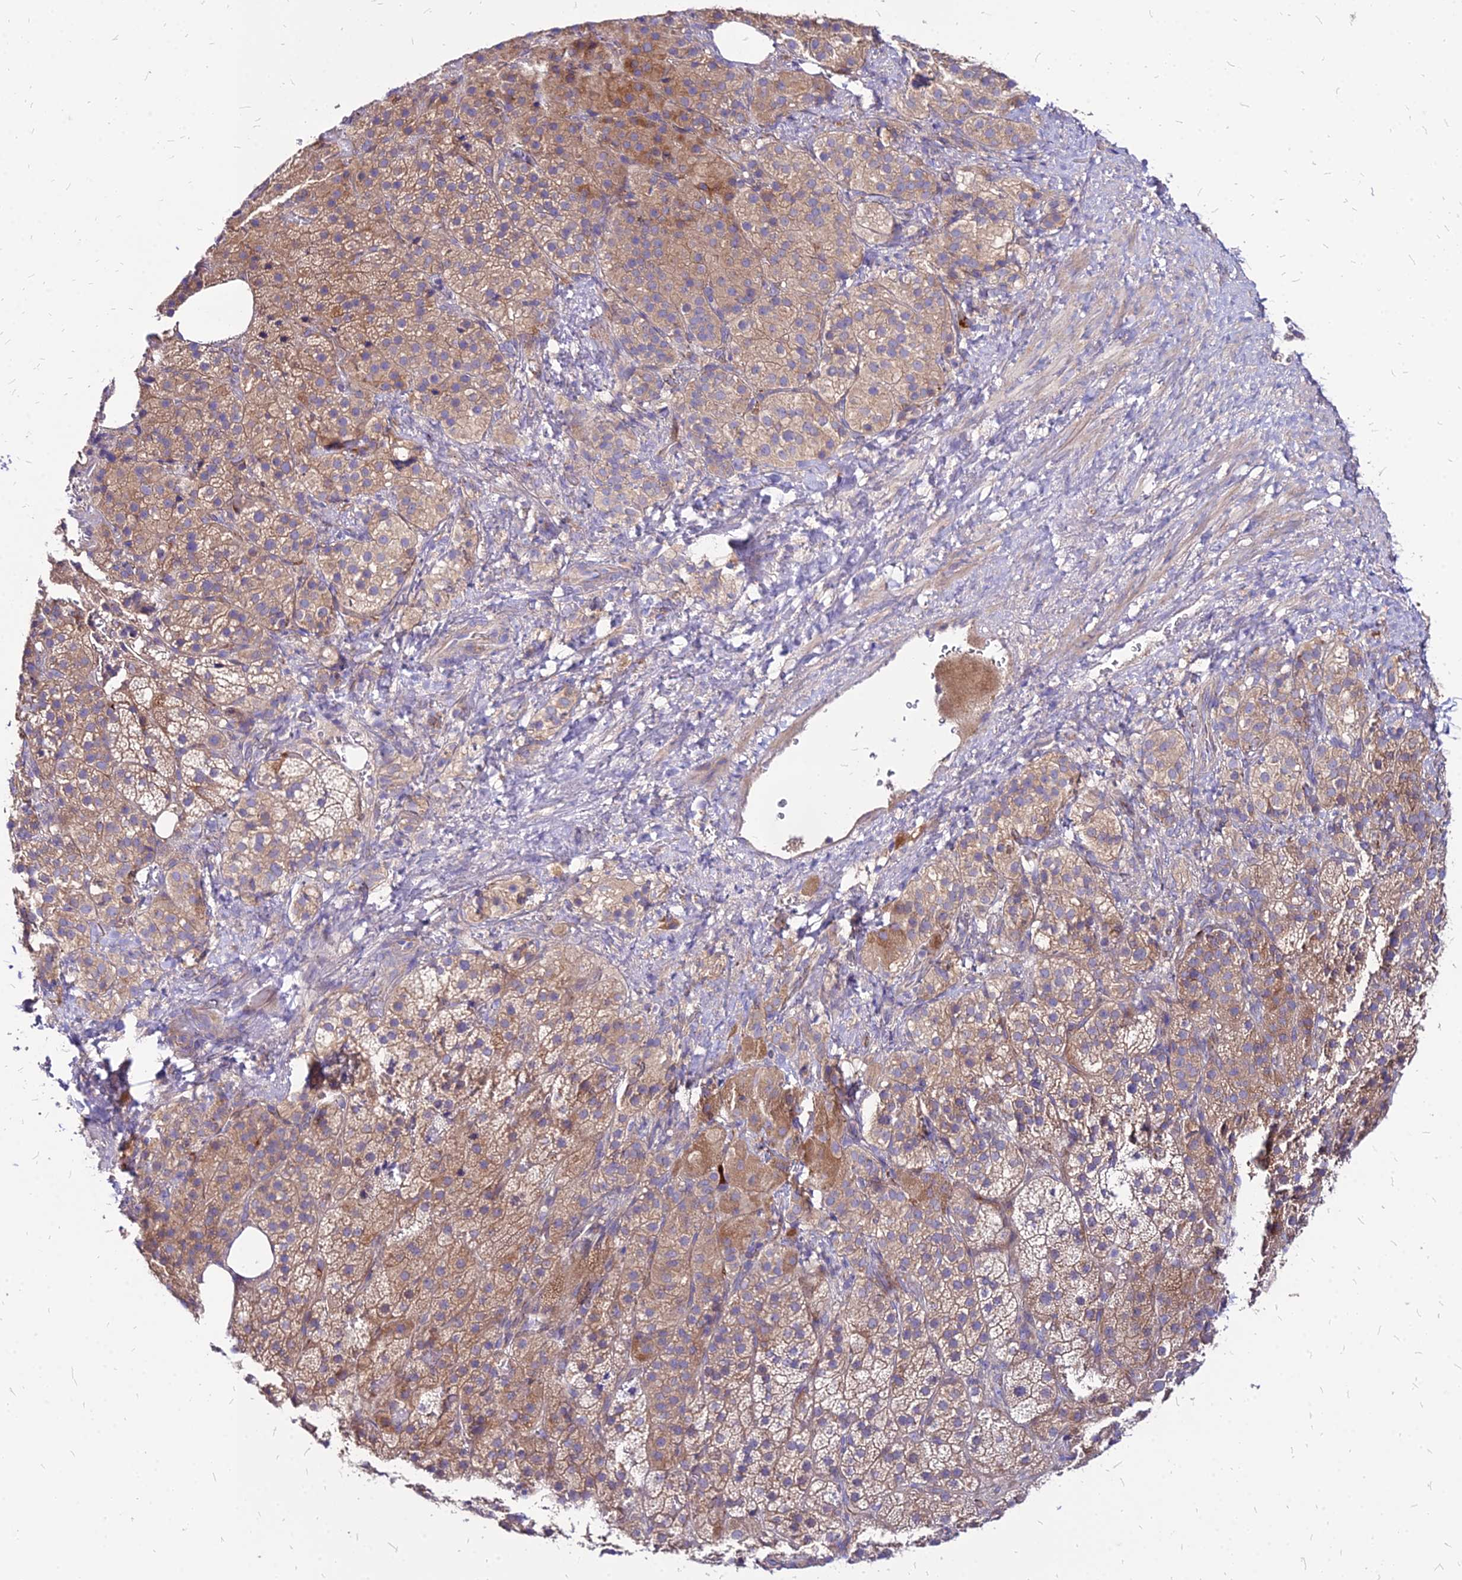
{"staining": {"intensity": "moderate", "quantity": ">75%", "location": "cytoplasmic/membranous"}, "tissue": "adrenal gland", "cell_type": "Glandular cells", "image_type": "normal", "snomed": [{"axis": "morphology", "description": "Normal tissue, NOS"}, {"axis": "topography", "description": "Adrenal gland"}], "caption": "Approximately >75% of glandular cells in unremarkable human adrenal gland exhibit moderate cytoplasmic/membranous protein expression as visualized by brown immunohistochemical staining.", "gene": "COMMD10", "patient": {"sex": "female", "age": 59}}